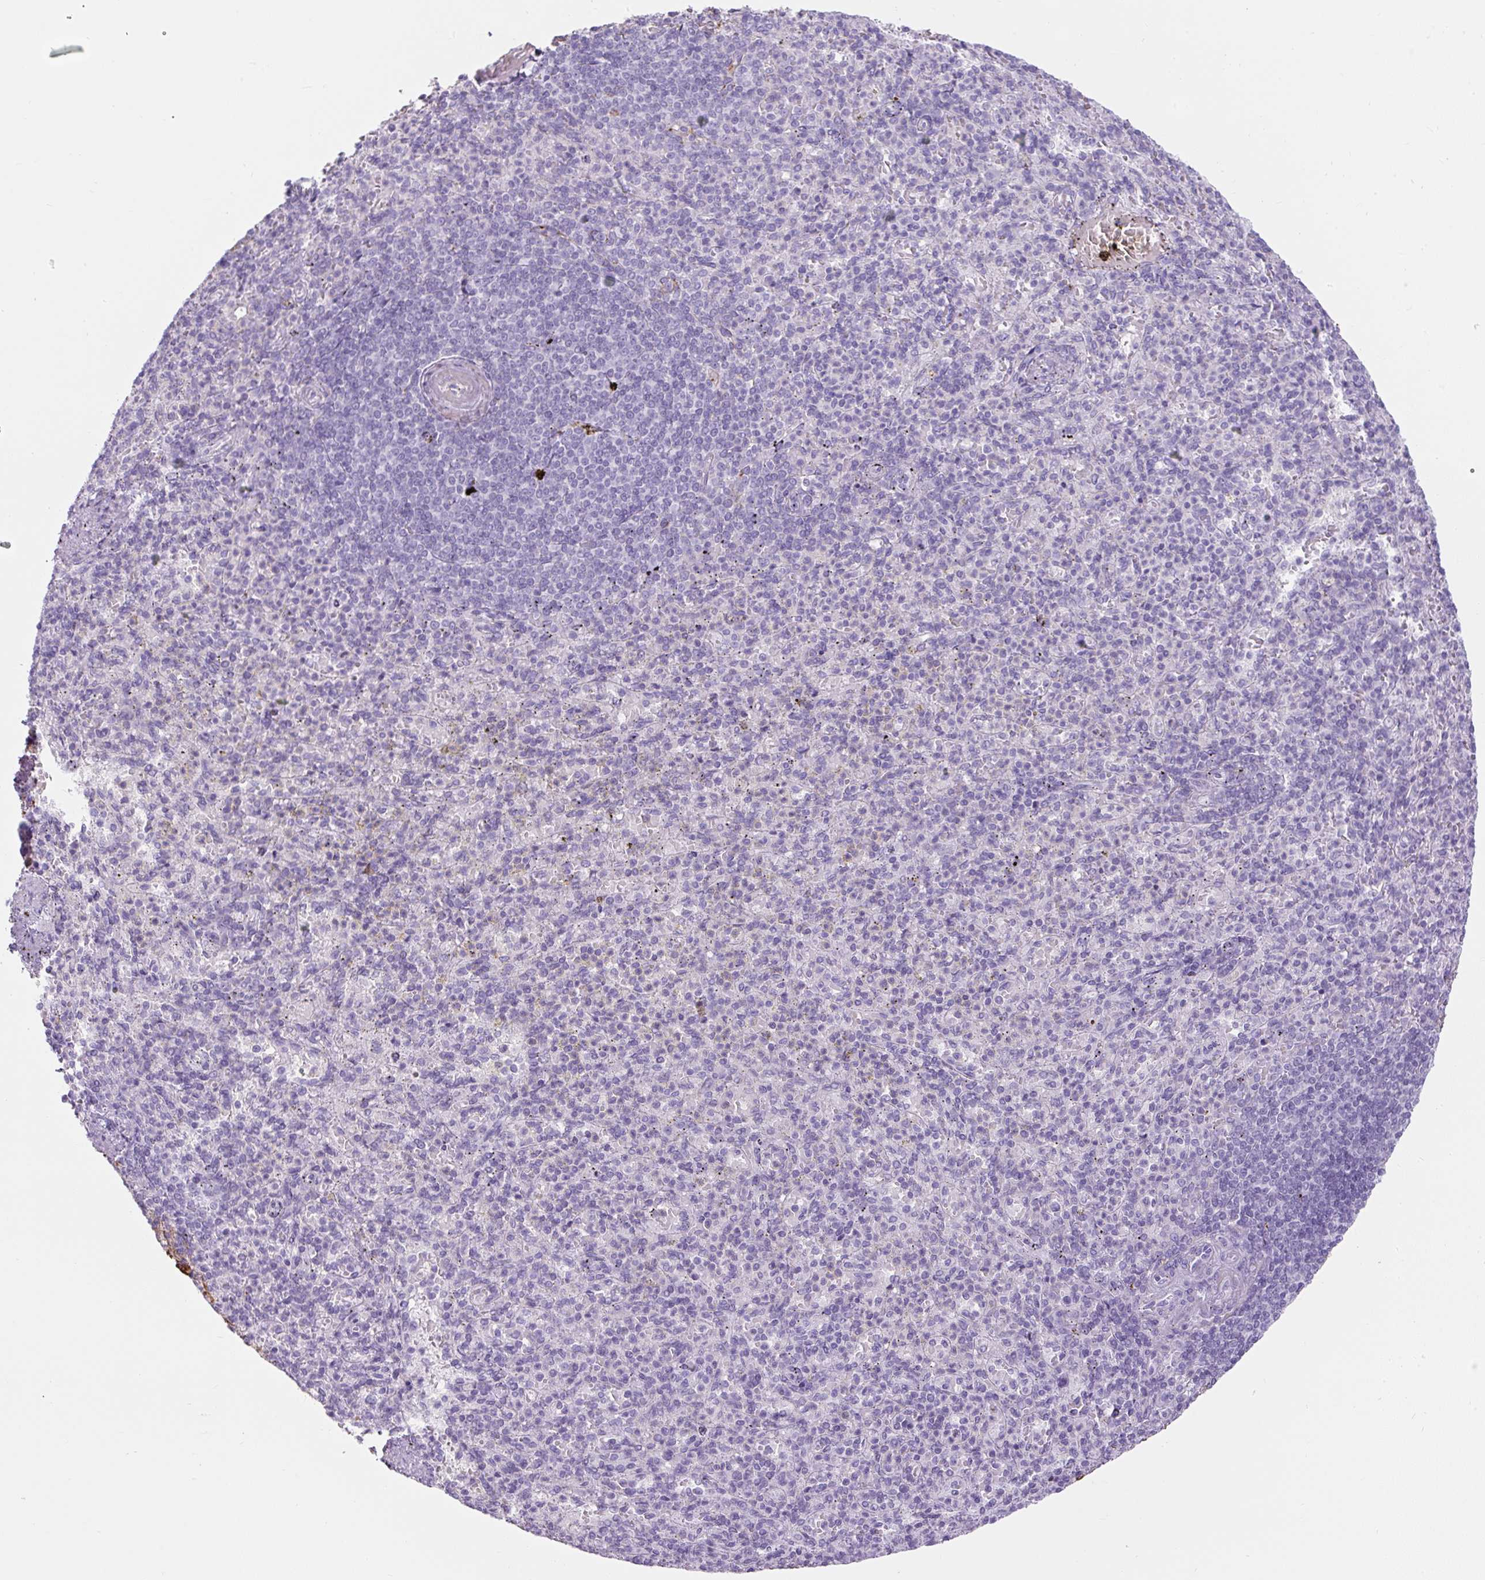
{"staining": {"intensity": "negative", "quantity": "none", "location": "none"}, "tissue": "spleen", "cell_type": "Cells in red pulp", "image_type": "normal", "snomed": [{"axis": "morphology", "description": "Normal tissue, NOS"}, {"axis": "topography", "description": "Spleen"}], "caption": "Spleen stained for a protein using IHC exhibits no staining cells in red pulp.", "gene": "APOA1", "patient": {"sex": "female", "age": 74}}